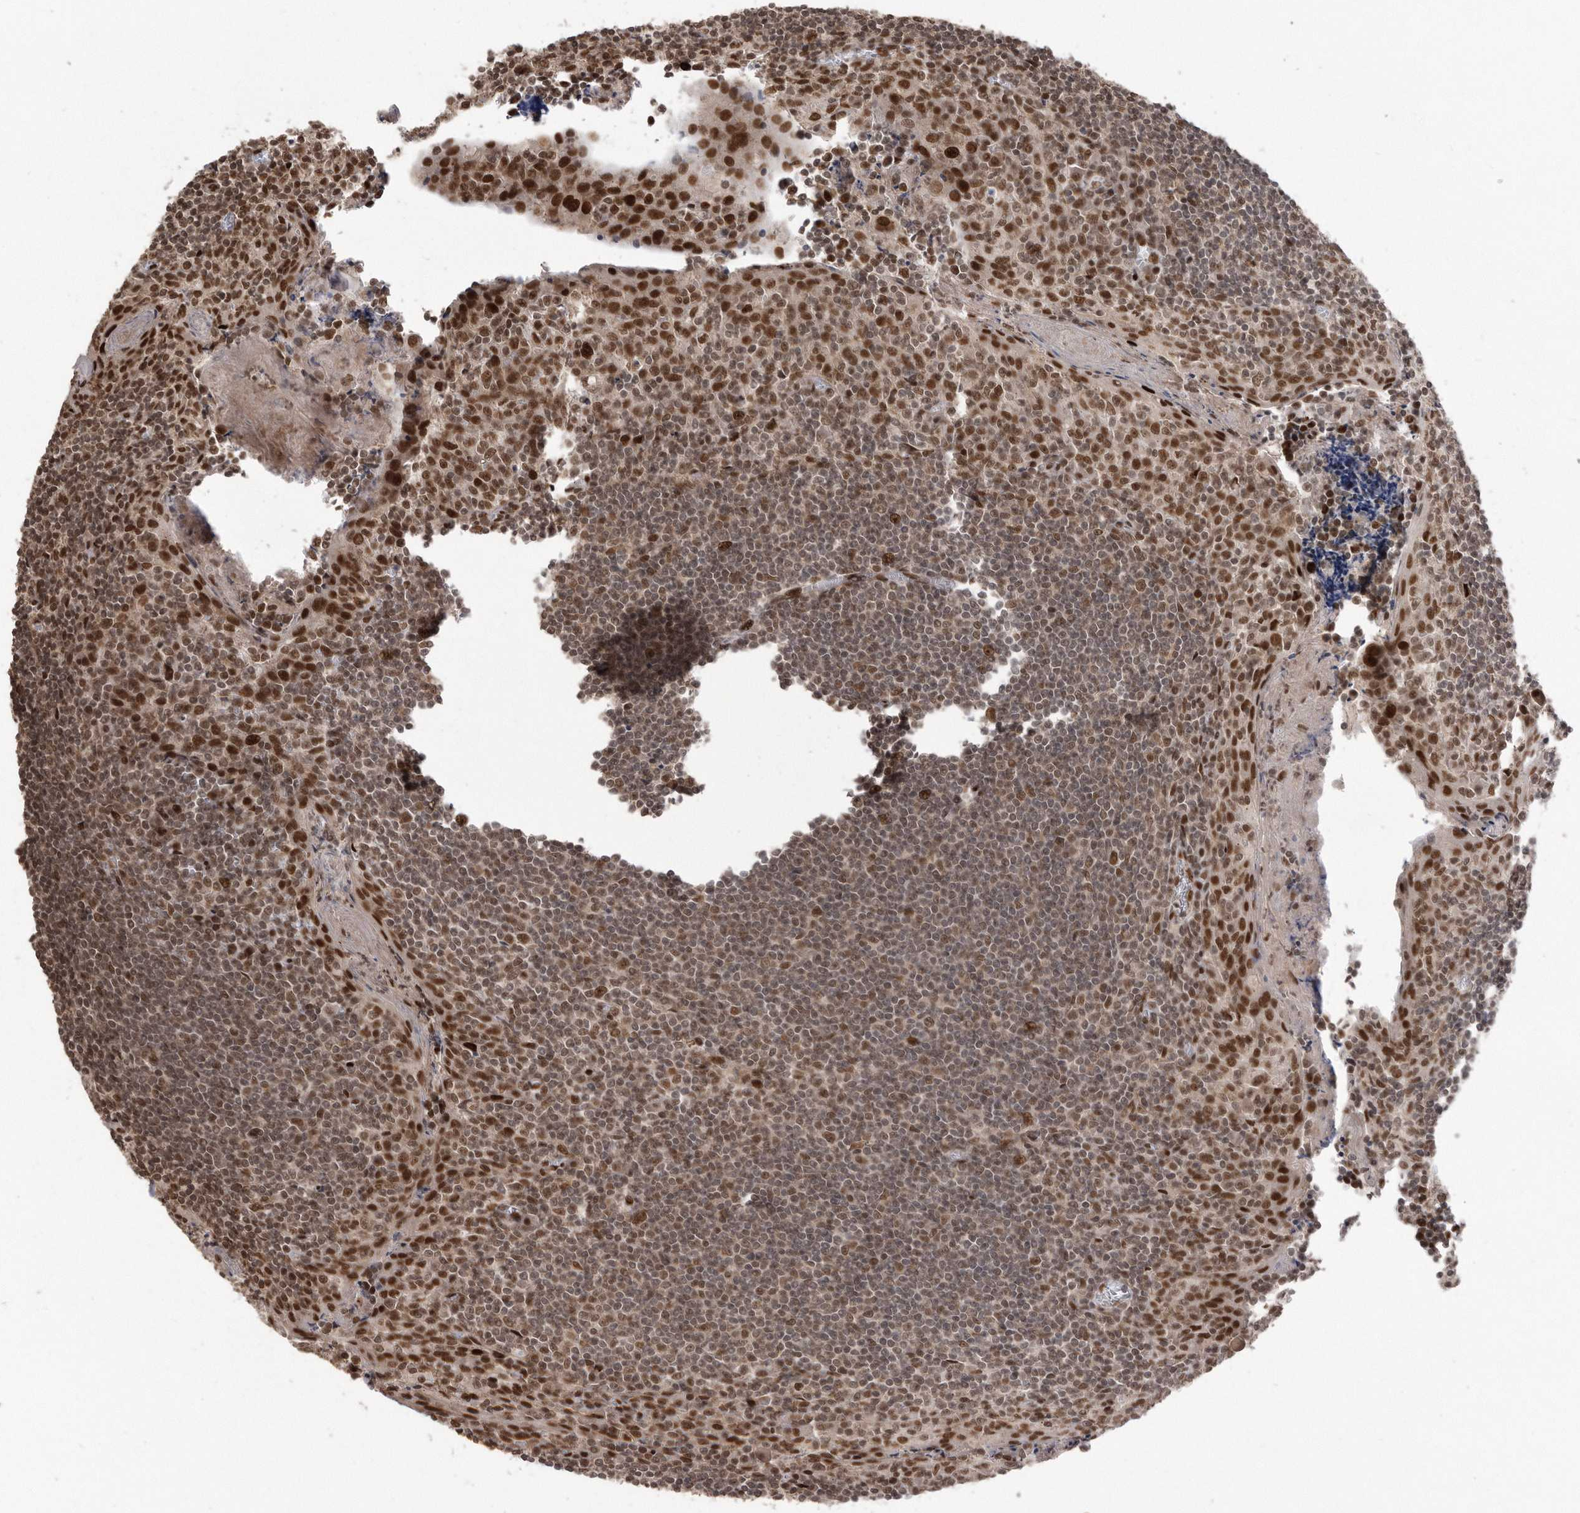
{"staining": {"intensity": "weak", "quantity": ">75%", "location": "nuclear"}, "tissue": "tonsil", "cell_type": "Germinal center cells", "image_type": "normal", "snomed": [{"axis": "morphology", "description": "Normal tissue, NOS"}, {"axis": "topography", "description": "Tonsil"}], "caption": "Protein staining exhibits weak nuclear expression in approximately >75% of germinal center cells in unremarkable tonsil. (DAB IHC, brown staining for protein, blue staining for nuclei).", "gene": "TDRD3", "patient": {"sex": "male", "age": 27}}